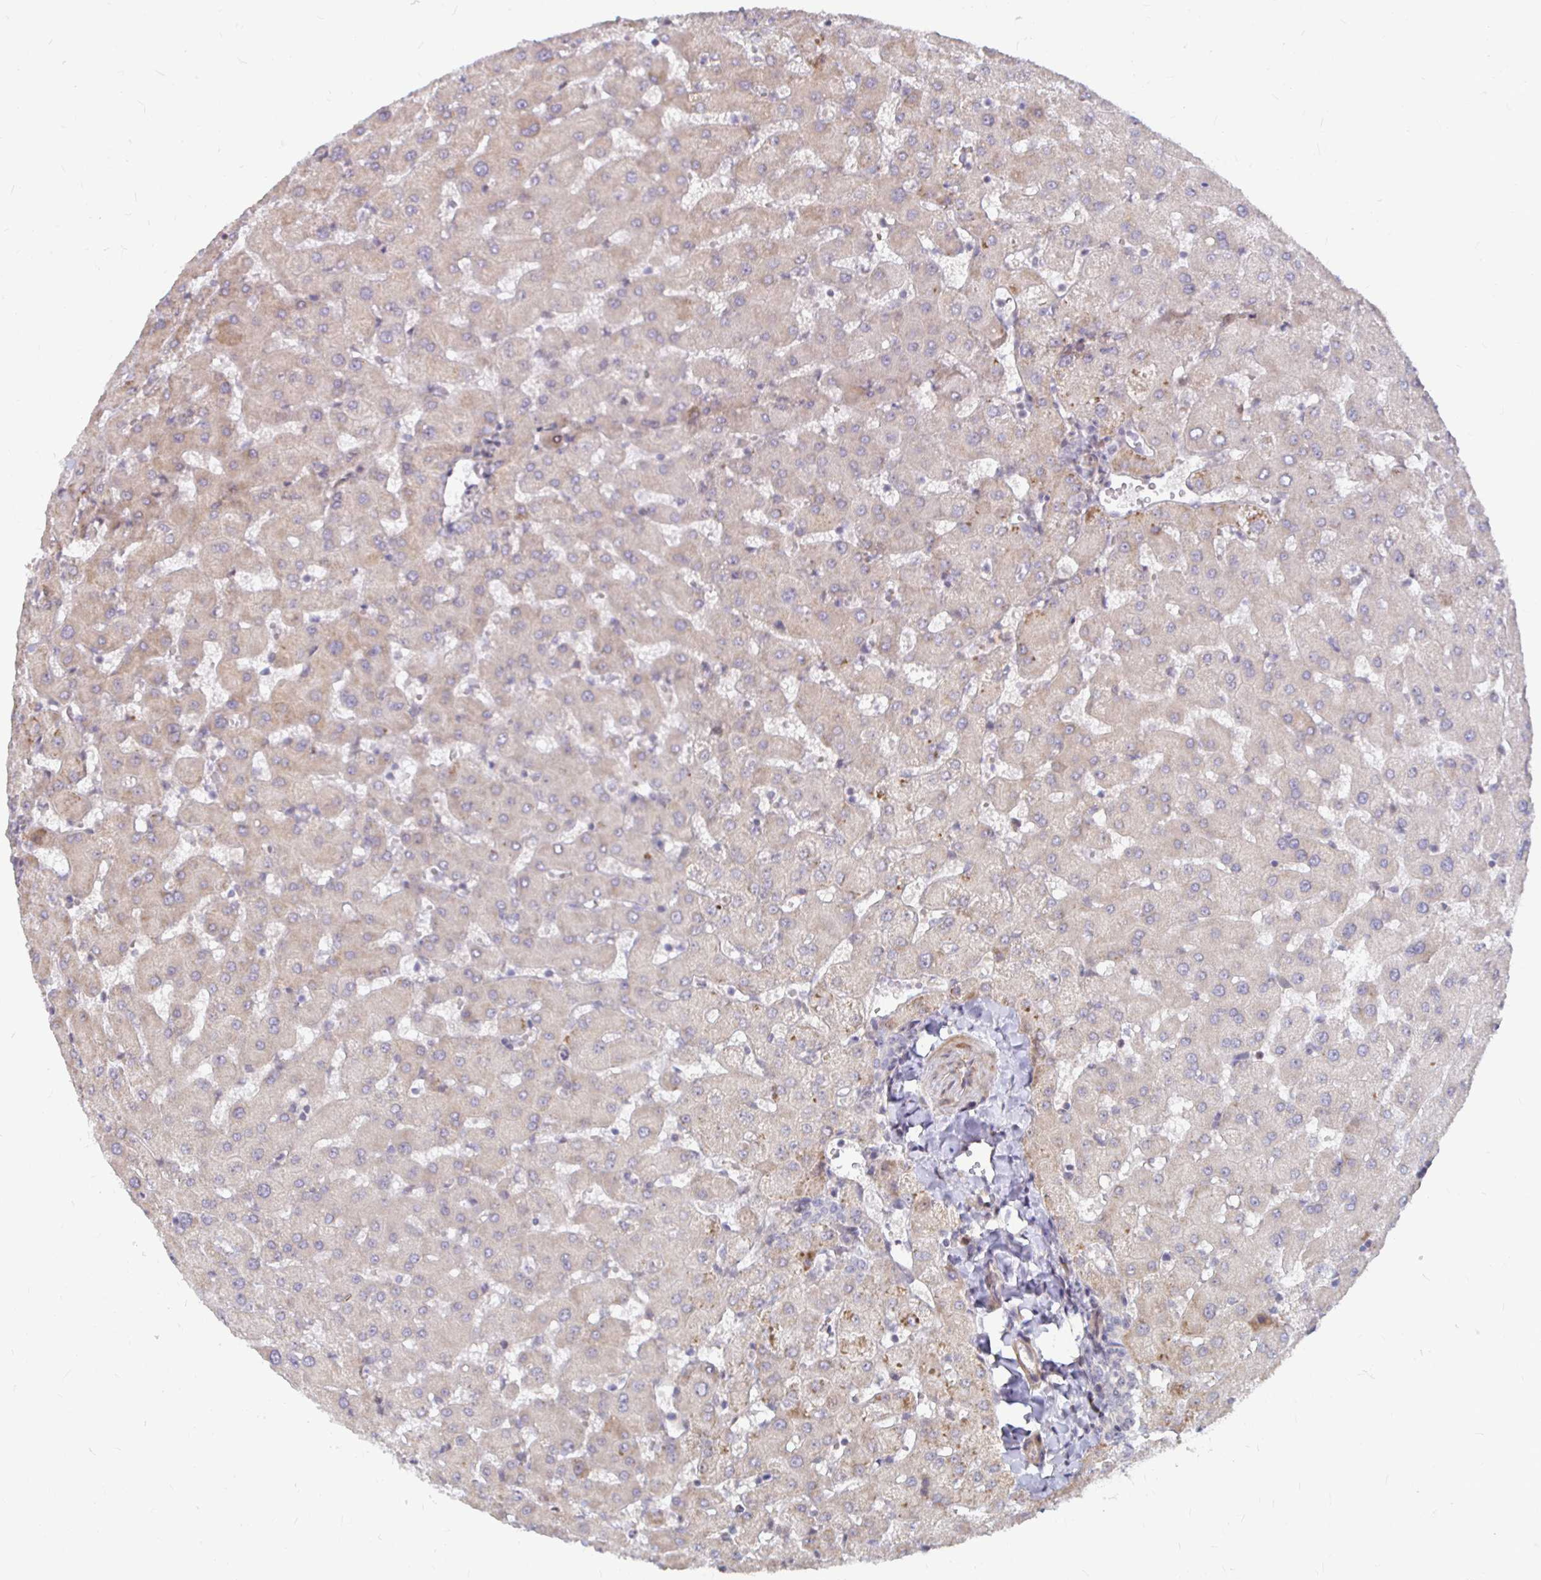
{"staining": {"intensity": "negative", "quantity": "none", "location": "none"}, "tissue": "liver", "cell_type": "Cholangiocytes", "image_type": "normal", "snomed": [{"axis": "morphology", "description": "Normal tissue, NOS"}, {"axis": "topography", "description": "Liver"}], "caption": "The IHC histopathology image has no significant staining in cholangiocytes of liver. The staining was performed using DAB to visualize the protein expression in brown, while the nuclei were stained in blue with hematoxylin (Magnification: 20x).", "gene": "CAPN11", "patient": {"sex": "female", "age": 63}}